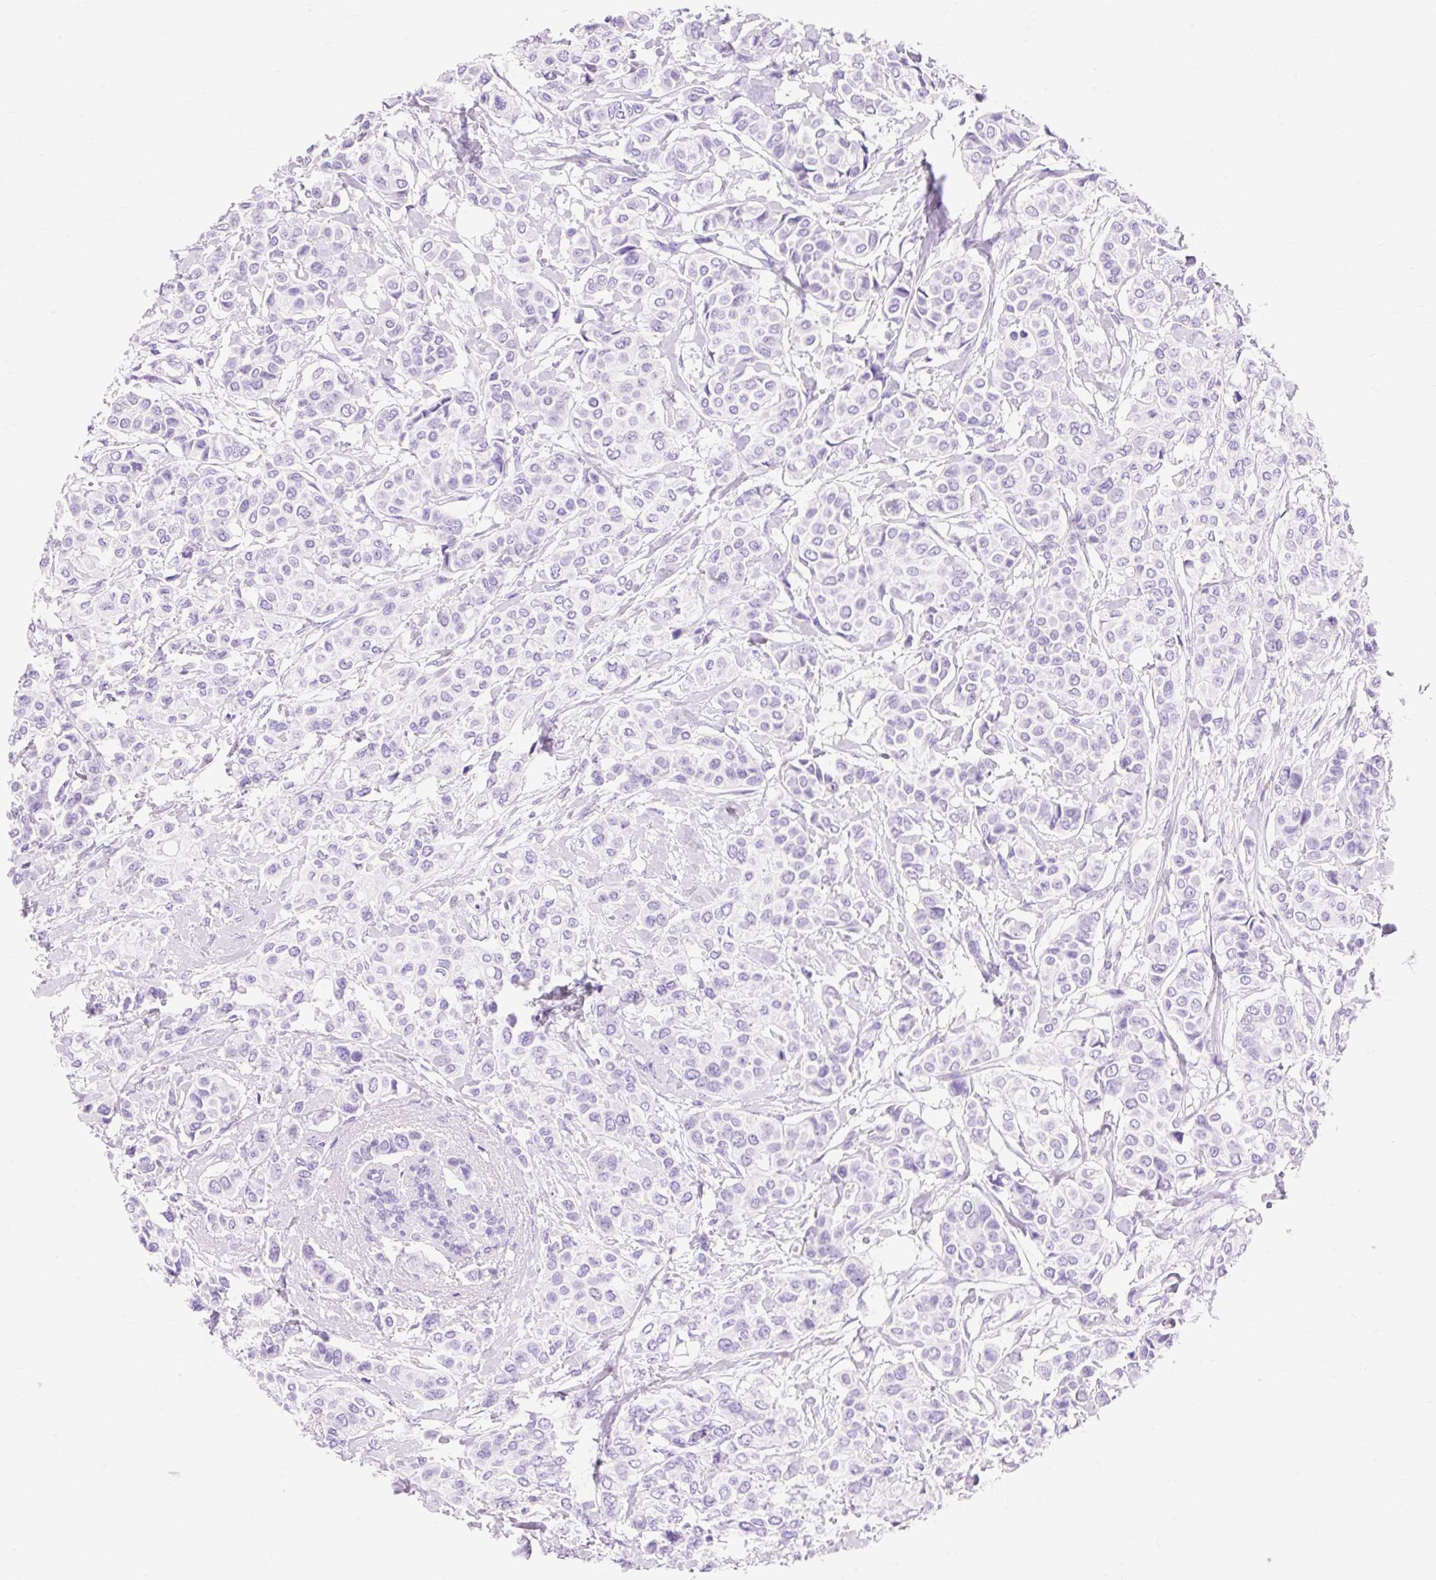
{"staining": {"intensity": "negative", "quantity": "none", "location": "none"}, "tissue": "breast cancer", "cell_type": "Tumor cells", "image_type": "cancer", "snomed": [{"axis": "morphology", "description": "Lobular carcinoma"}, {"axis": "topography", "description": "Breast"}], "caption": "The image exhibits no staining of tumor cells in breast lobular carcinoma.", "gene": "MBP", "patient": {"sex": "female", "age": 51}}